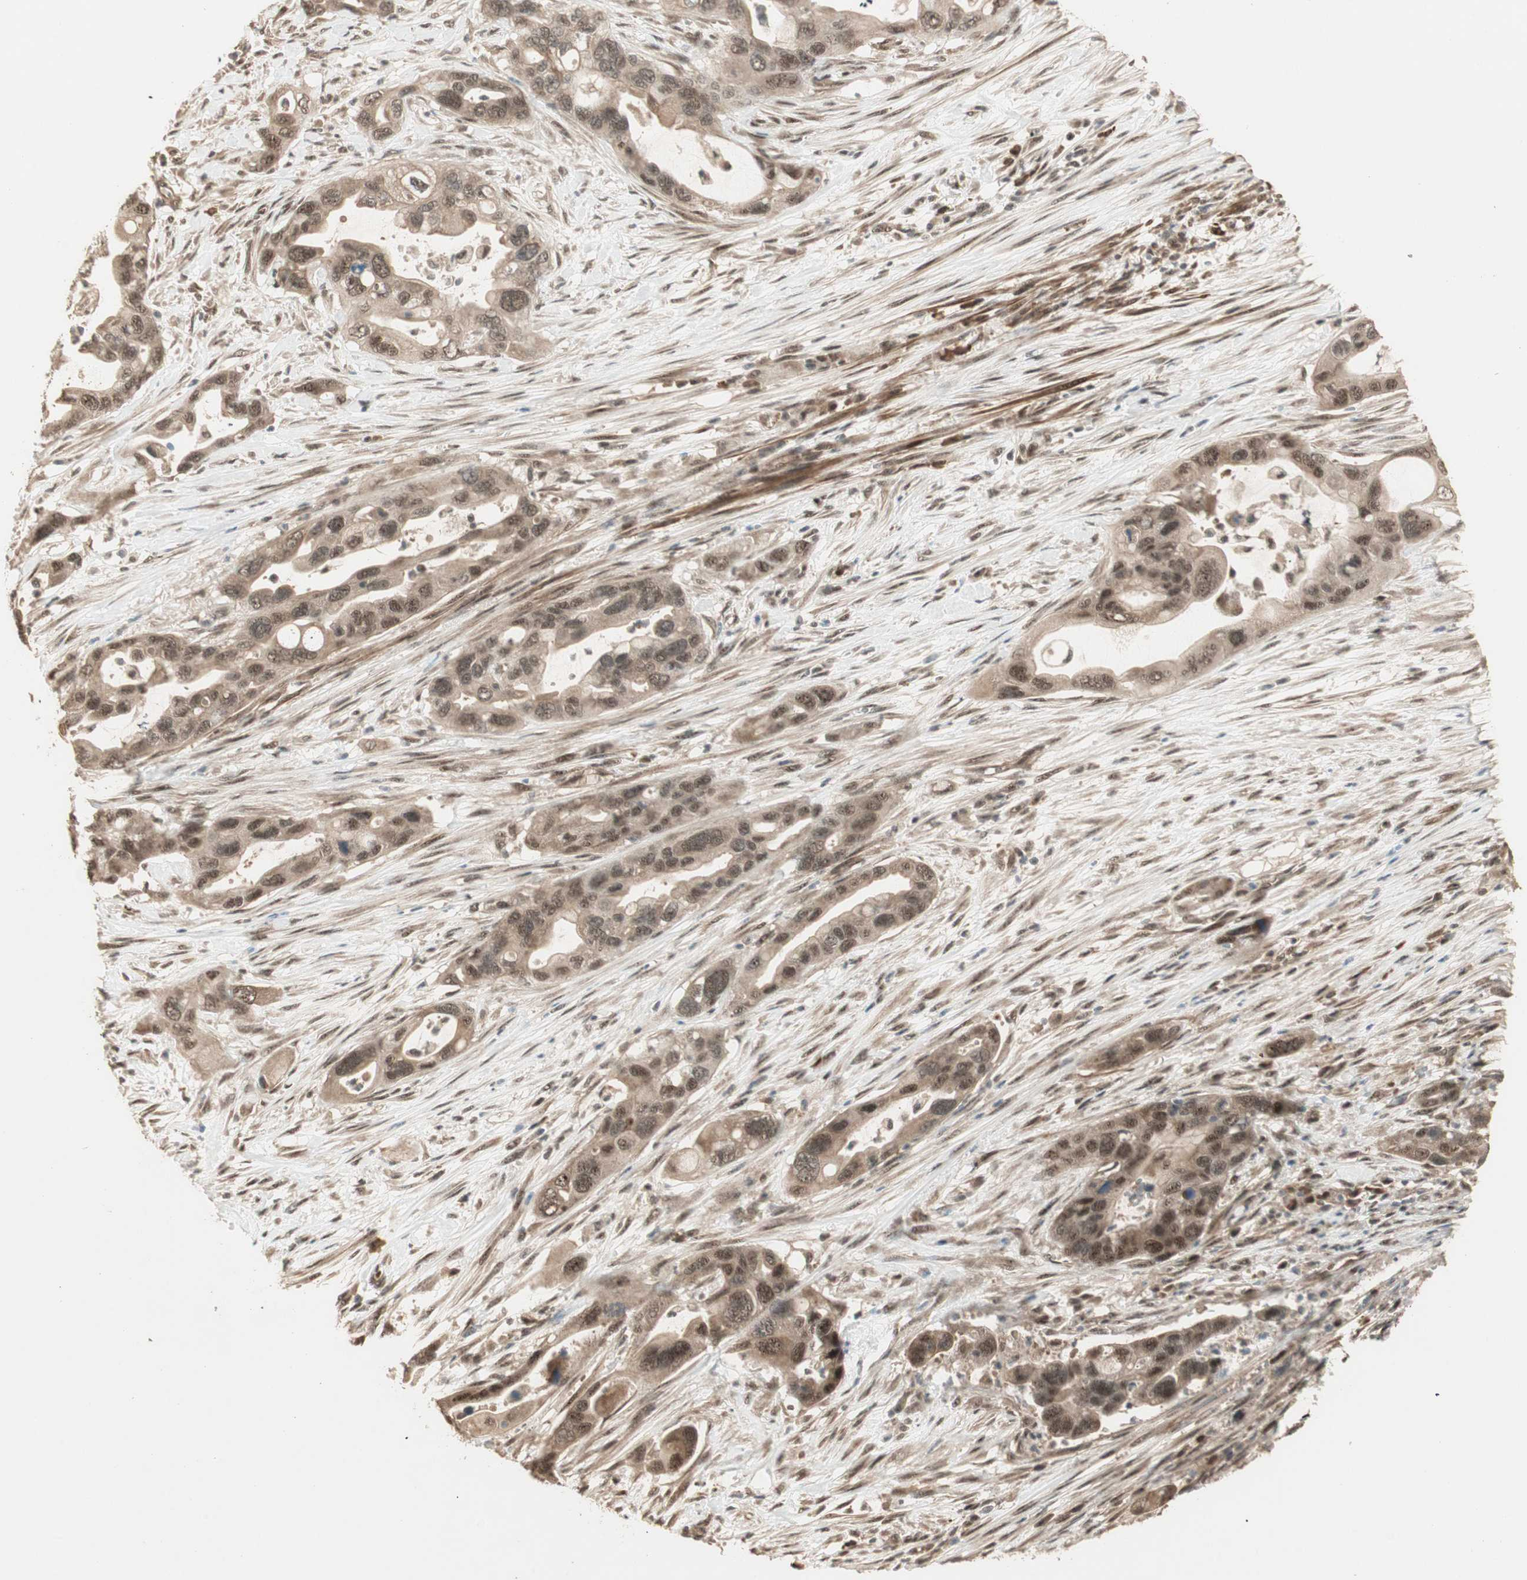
{"staining": {"intensity": "moderate", "quantity": ">75%", "location": "cytoplasmic/membranous,nuclear"}, "tissue": "pancreatic cancer", "cell_type": "Tumor cells", "image_type": "cancer", "snomed": [{"axis": "morphology", "description": "Adenocarcinoma, NOS"}, {"axis": "topography", "description": "Pancreas"}], "caption": "Approximately >75% of tumor cells in human pancreatic cancer (adenocarcinoma) reveal moderate cytoplasmic/membranous and nuclear protein expression as visualized by brown immunohistochemical staining.", "gene": "ZSCAN31", "patient": {"sex": "female", "age": 71}}